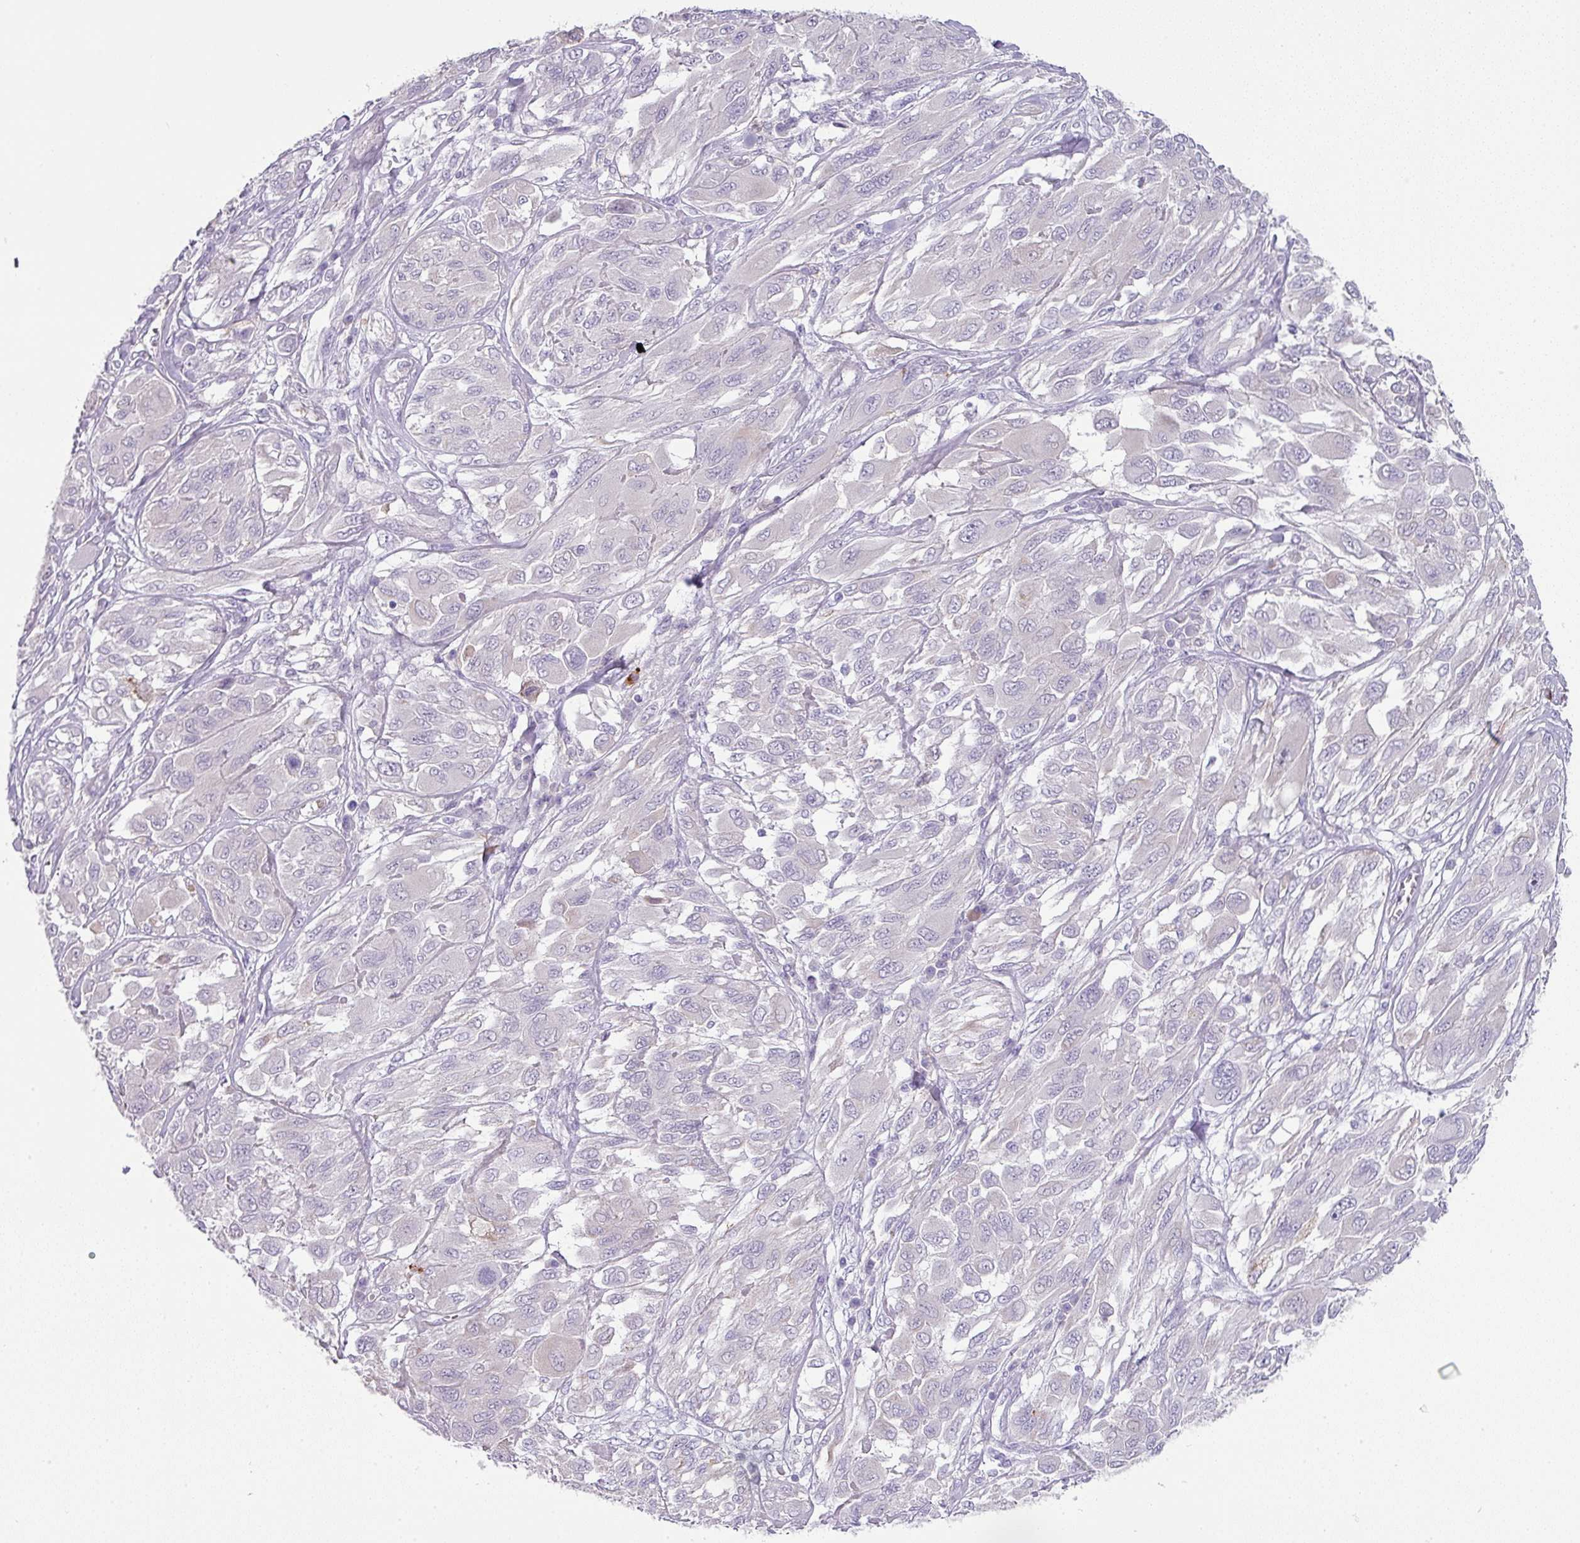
{"staining": {"intensity": "negative", "quantity": "none", "location": "none"}, "tissue": "melanoma", "cell_type": "Tumor cells", "image_type": "cancer", "snomed": [{"axis": "morphology", "description": "Malignant melanoma, NOS"}, {"axis": "topography", "description": "Skin"}], "caption": "Tumor cells are negative for protein expression in human melanoma.", "gene": "FGF17", "patient": {"sex": "female", "age": 91}}